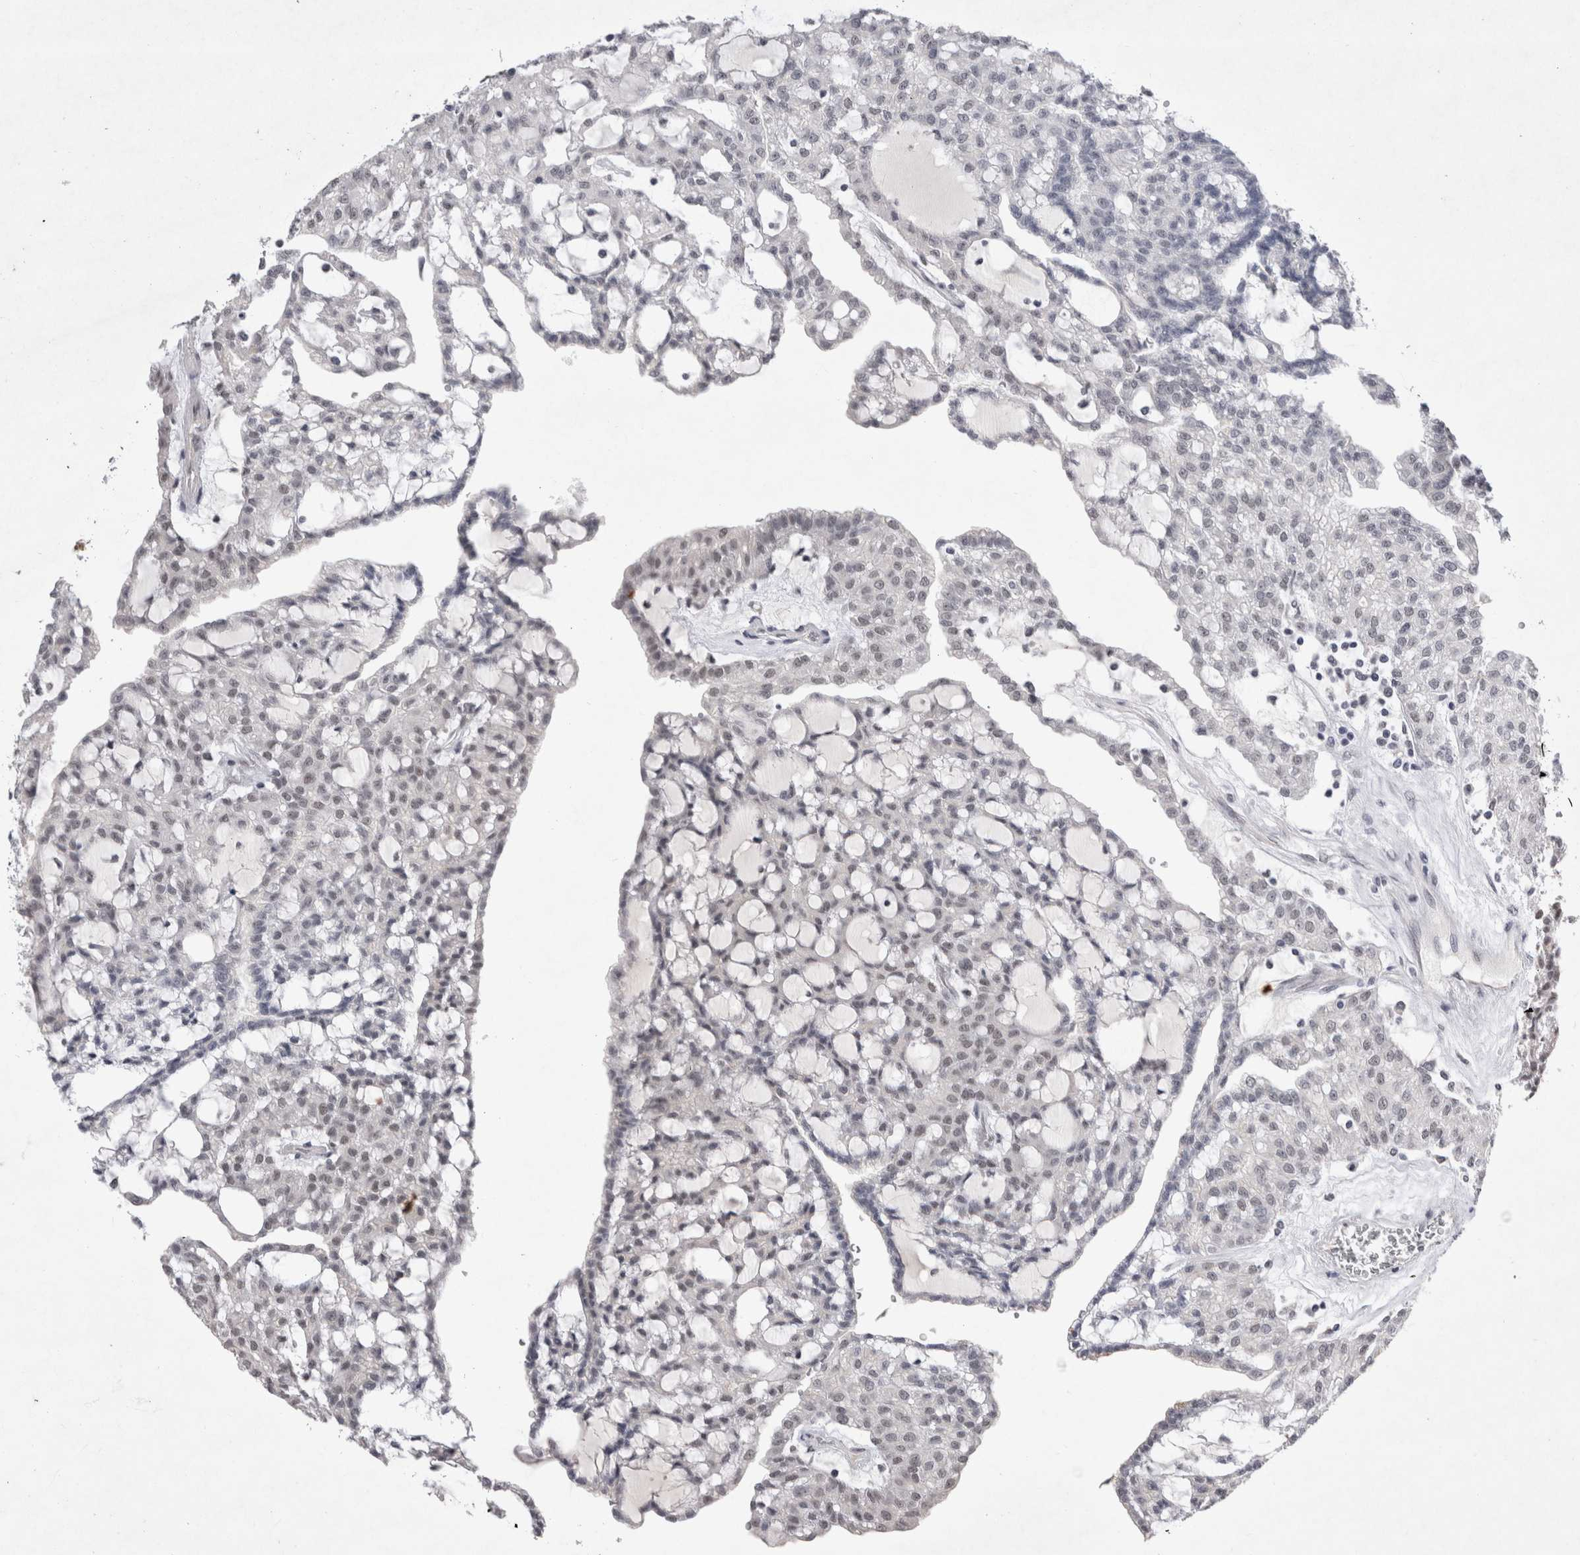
{"staining": {"intensity": "negative", "quantity": "none", "location": "none"}, "tissue": "renal cancer", "cell_type": "Tumor cells", "image_type": "cancer", "snomed": [{"axis": "morphology", "description": "Adenocarcinoma, NOS"}, {"axis": "topography", "description": "Kidney"}], "caption": "This is an immunohistochemistry (IHC) photomicrograph of renal cancer. There is no staining in tumor cells.", "gene": "RBM6", "patient": {"sex": "male", "age": 63}}